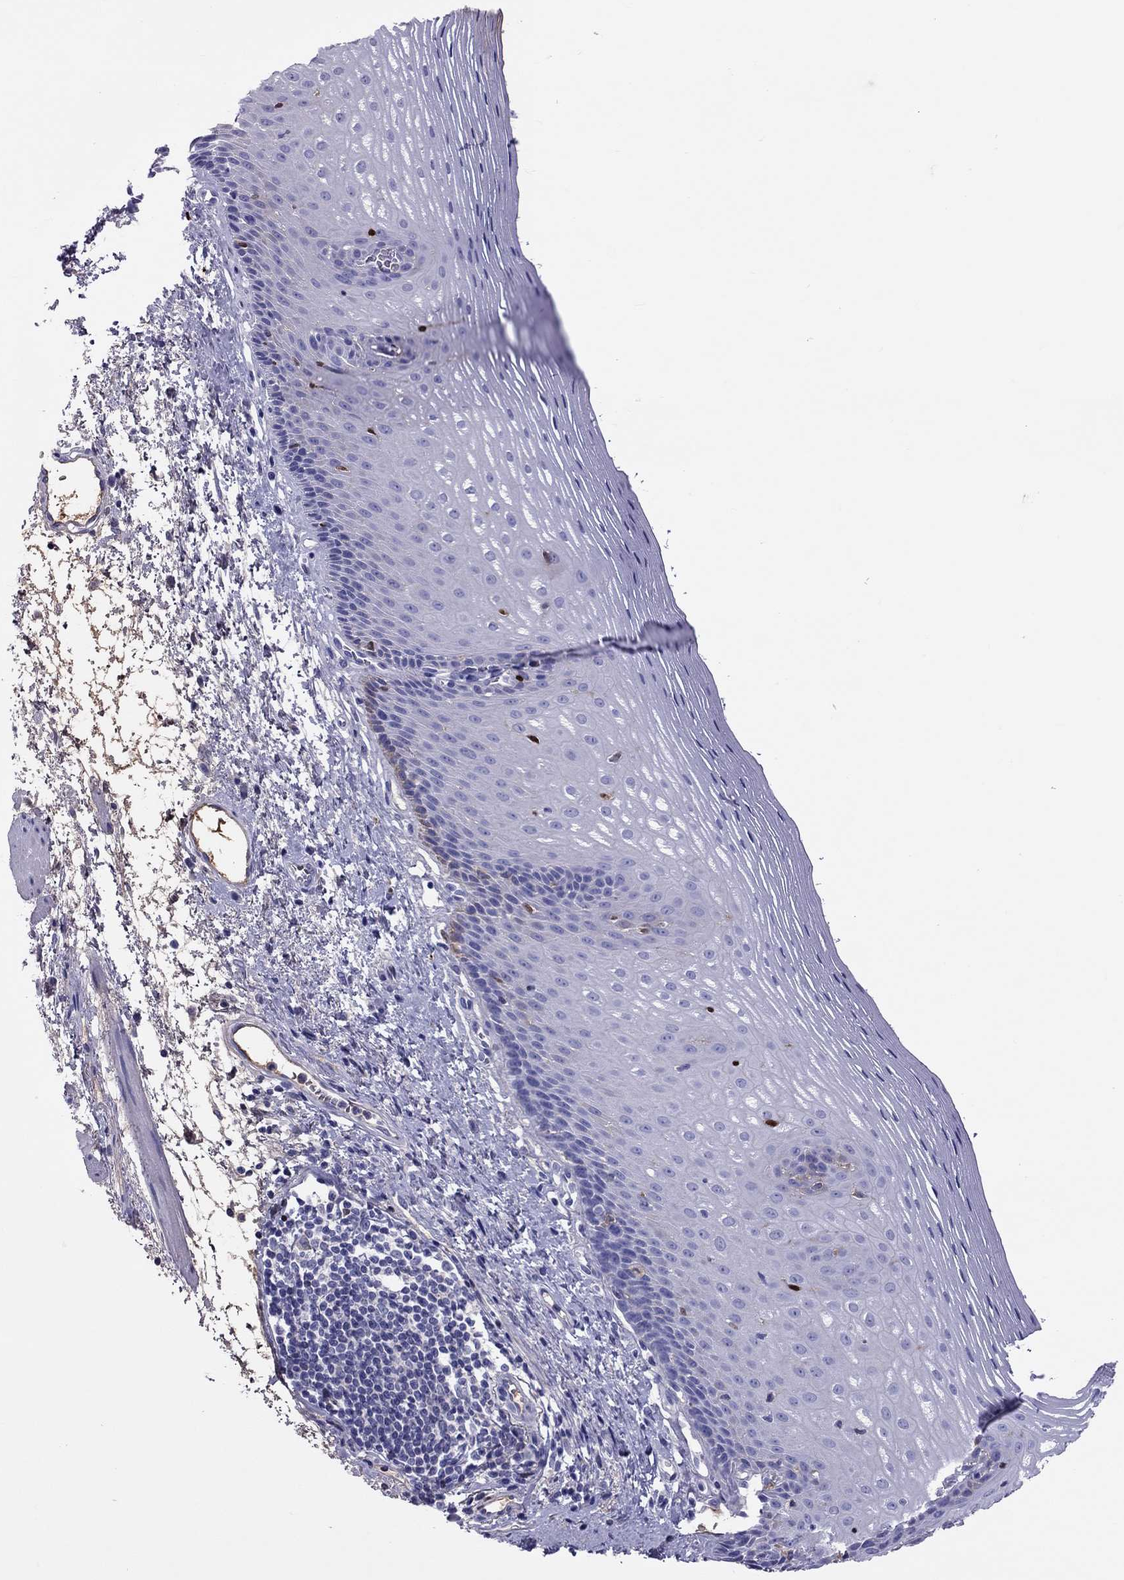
{"staining": {"intensity": "negative", "quantity": "none", "location": "none"}, "tissue": "esophagus", "cell_type": "Squamous epithelial cells", "image_type": "normal", "snomed": [{"axis": "morphology", "description": "Normal tissue, NOS"}, {"axis": "topography", "description": "Esophagus"}], "caption": "This photomicrograph is of normal esophagus stained with immunohistochemistry to label a protein in brown with the nuclei are counter-stained blue. There is no staining in squamous epithelial cells. (Stains: DAB (3,3'-diaminobenzidine) immunohistochemistry with hematoxylin counter stain, Microscopy: brightfield microscopy at high magnification).", "gene": "SERPINA3", "patient": {"sex": "male", "age": 76}}